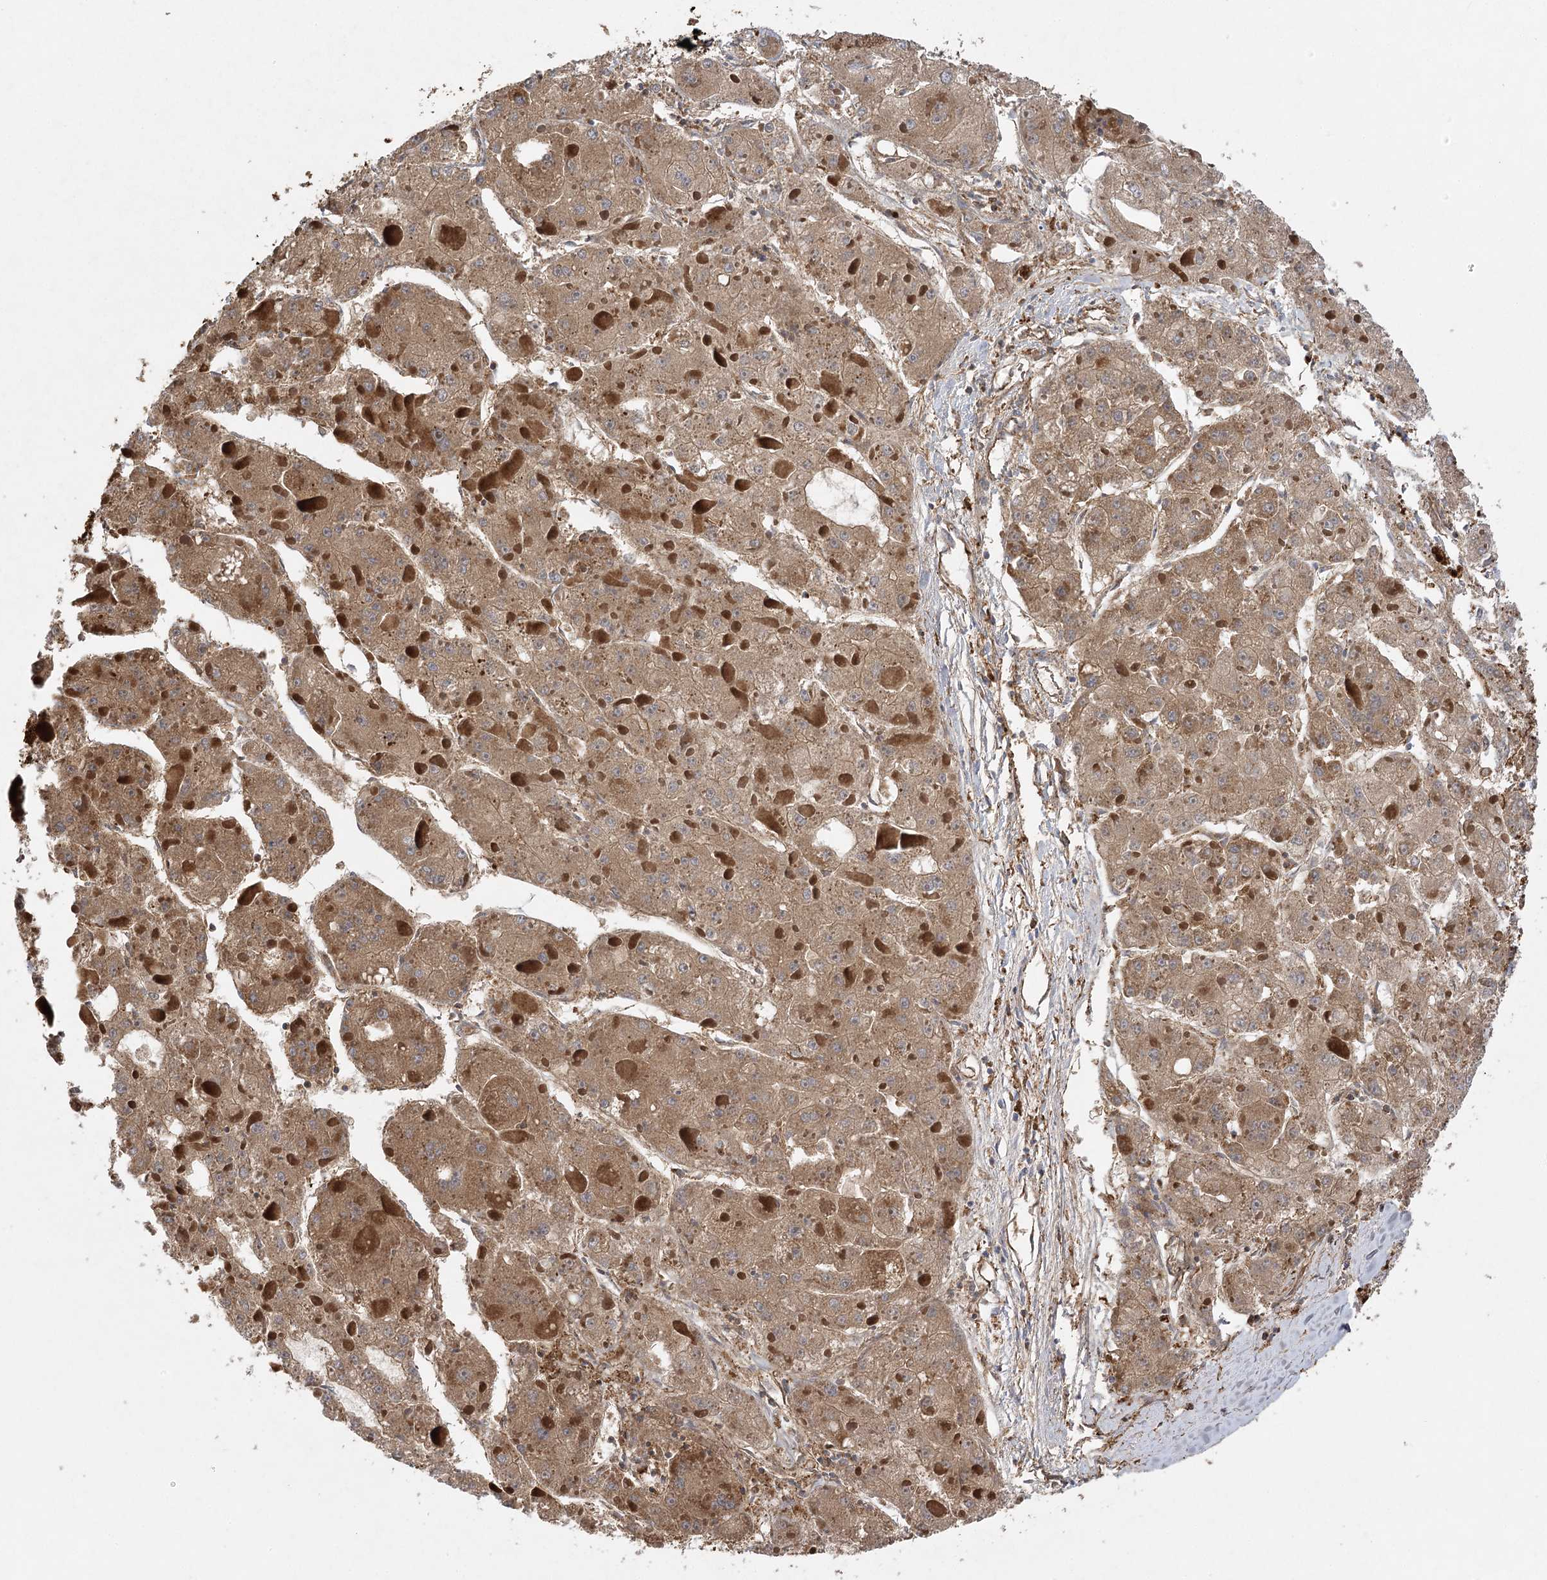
{"staining": {"intensity": "moderate", "quantity": ">75%", "location": "cytoplasmic/membranous"}, "tissue": "liver cancer", "cell_type": "Tumor cells", "image_type": "cancer", "snomed": [{"axis": "morphology", "description": "Carcinoma, Hepatocellular, NOS"}, {"axis": "topography", "description": "Liver"}], "caption": "This histopathology image displays immunohistochemistry (IHC) staining of human liver cancer, with medium moderate cytoplasmic/membranous staining in approximately >75% of tumor cells.", "gene": "ACAP2", "patient": {"sex": "female", "age": 73}}